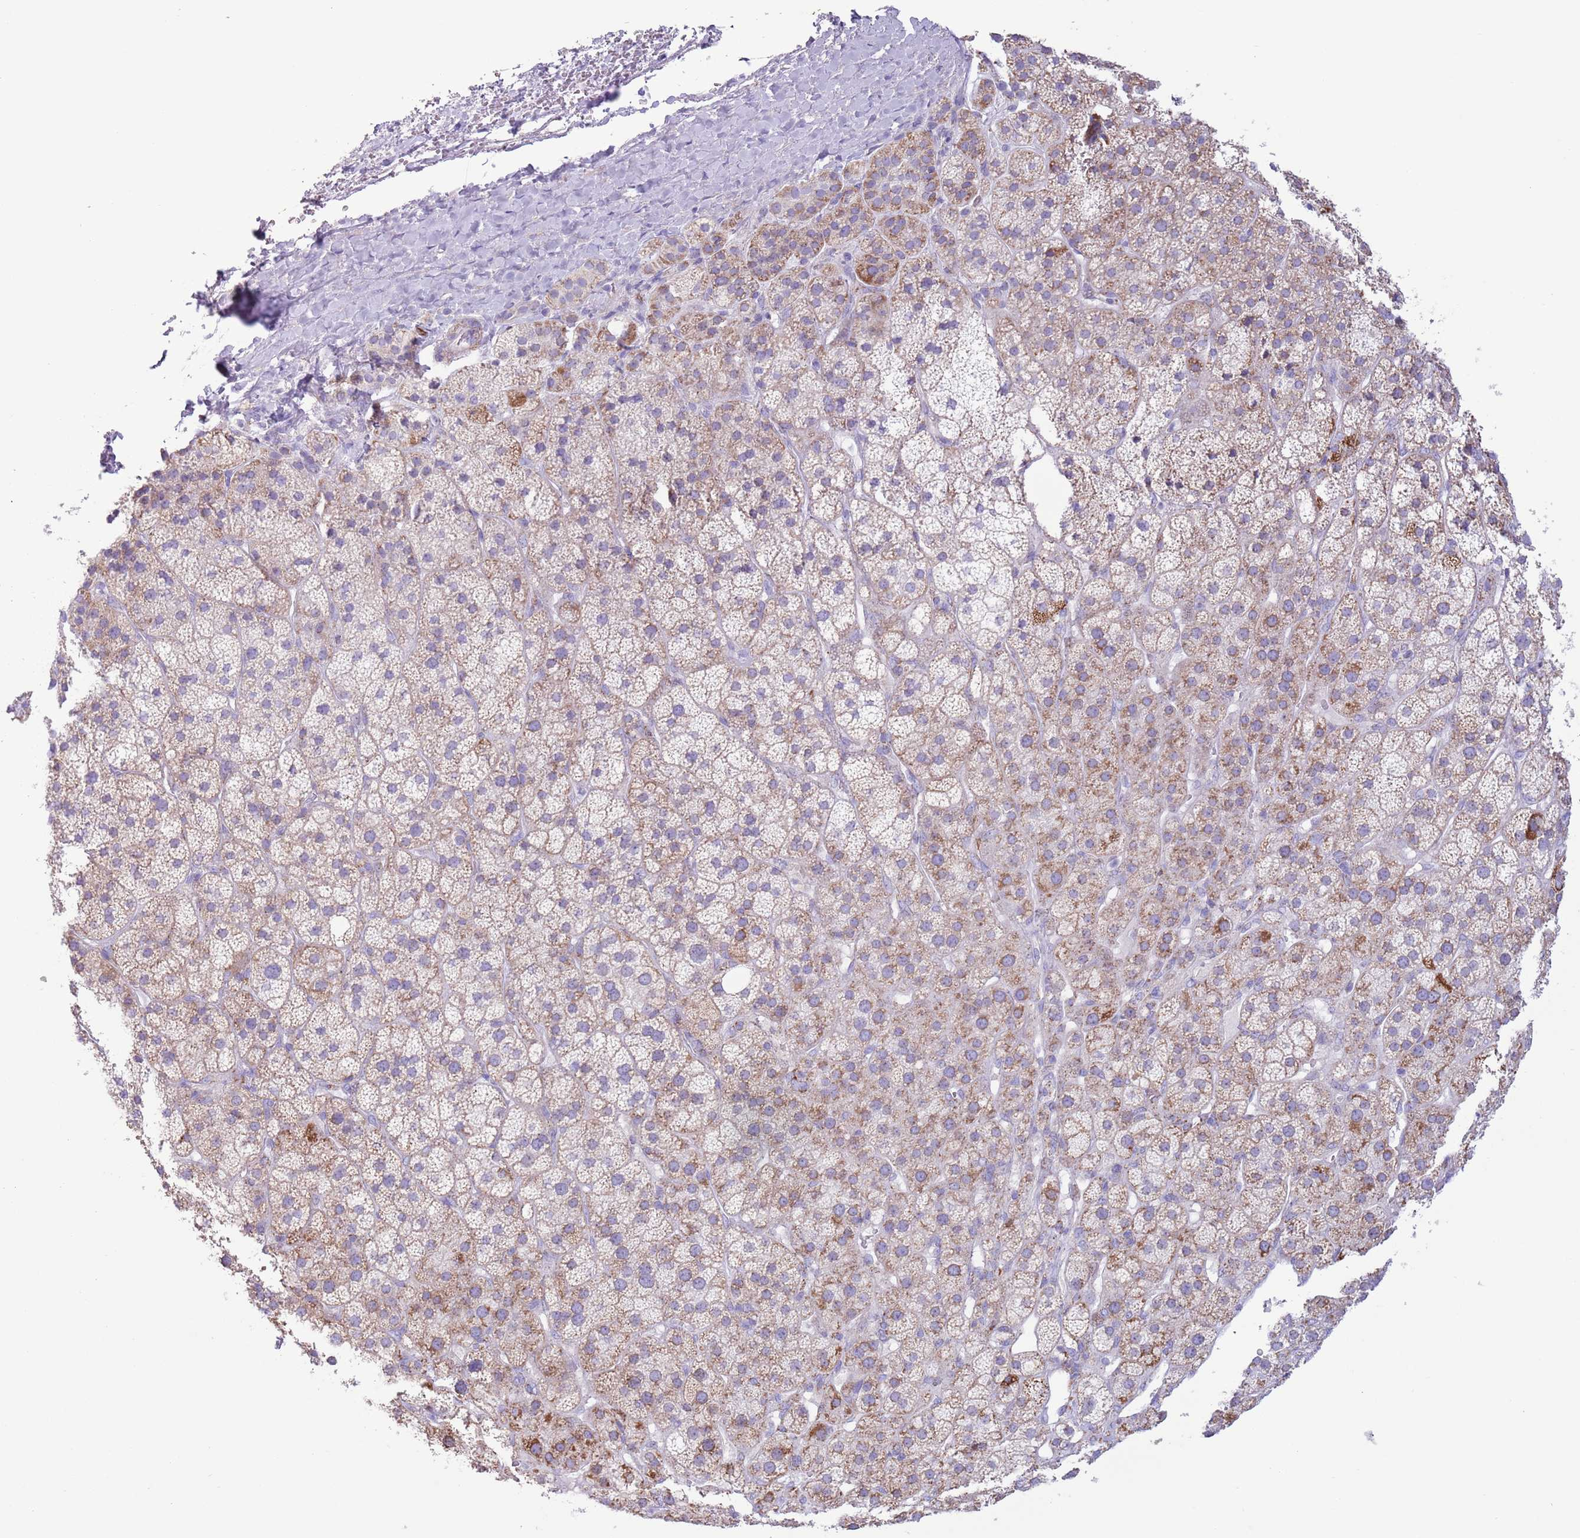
{"staining": {"intensity": "moderate", "quantity": "25%-75%", "location": "cytoplasmic/membranous"}, "tissue": "adrenal gland", "cell_type": "Glandular cells", "image_type": "normal", "snomed": [{"axis": "morphology", "description": "Normal tissue, NOS"}, {"axis": "topography", "description": "Adrenal gland"}], "caption": "Immunohistochemistry (IHC) (DAB) staining of benign human adrenal gland exhibits moderate cytoplasmic/membranous protein staining in approximately 25%-75% of glandular cells. The staining is performed using DAB (3,3'-diaminobenzidine) brown chromogen to label protein expression. The nuclei are counter-stained blue using hematoxylin.", "gene": "ATP6V1B1", "patient": {"sex": "female", "age": 70}}